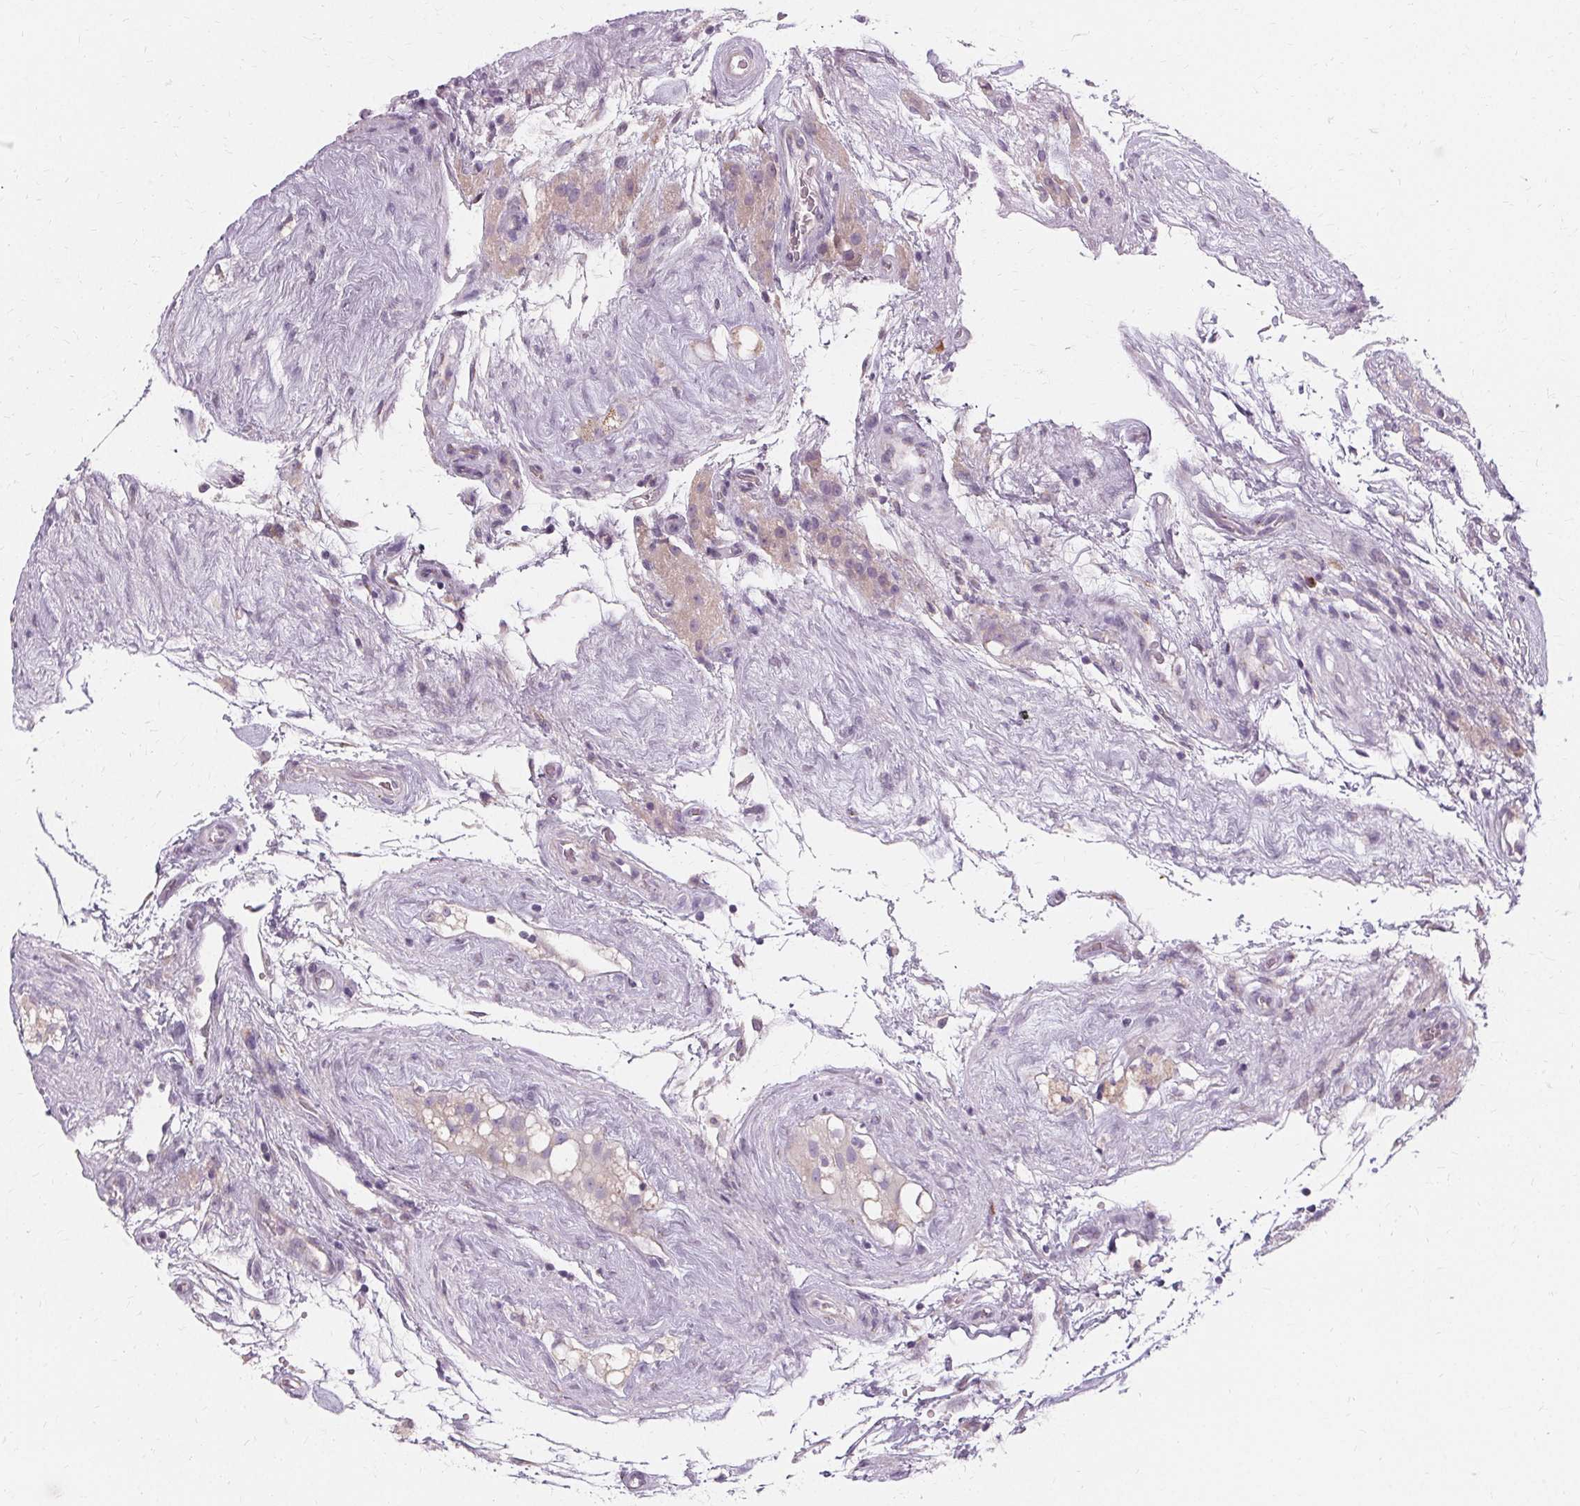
{"staining": {"intensity": "negative", "quantity": "none", "location": "none"}, "tissue": "testis cancer", "cell_type": "Tumor cells", "image_type": "cancer", "snomed": [{"axis": "morphology", "description": "Seminoma, NOS"}, {"axis": "topography", "description": "Testis"}], "caption": "IHC image of testis seminoma stained for a protein (brown), which reveals no positivity in tumor cells. (DAB IHC, high magnification).", "gene": "FCRL3", "patient": {"sex": "male", "age": 71}}